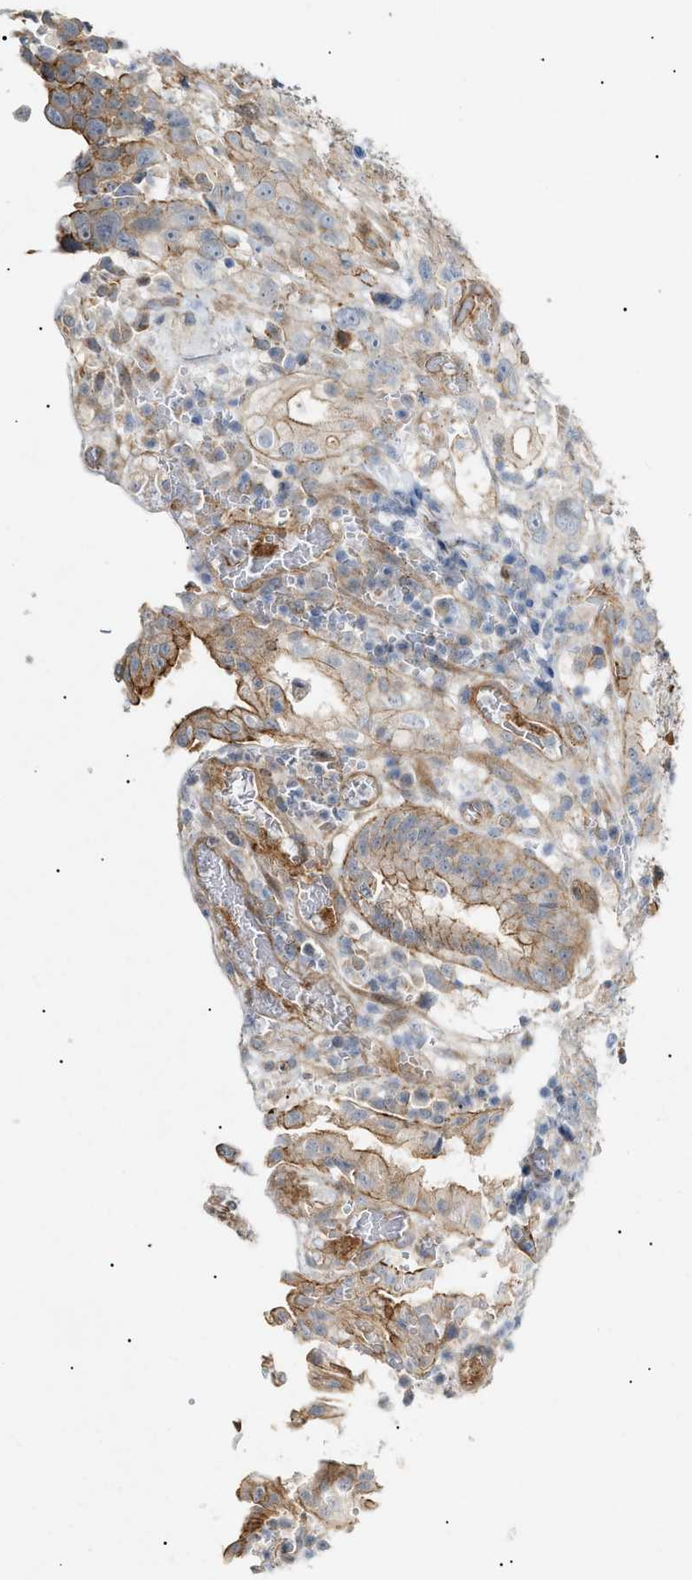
{"staining": {"intensity": "moderate", "quantity": "<25%", "location": "cytoplasmic/membranous"}, "tissue": "stomach cancer", "cell_type": "Tumor cells", "image_type": "cancer", "snomed": [{"axis": "morphology", "description": "Normal tissue, NOS"}, {"axis": "morphology", "description": "Adenocarcinoma, NOS"}, {"axis": "topography", "description": "Stomach"}], "caption": "Stomach cancer stained with a brown dye demonstrates moderate cytoplasmic/membranous positive positivity in approximately <25% of tumor cells.", "gene": "ZFHX2", "patient": {"sex": "male", "age": 48}}